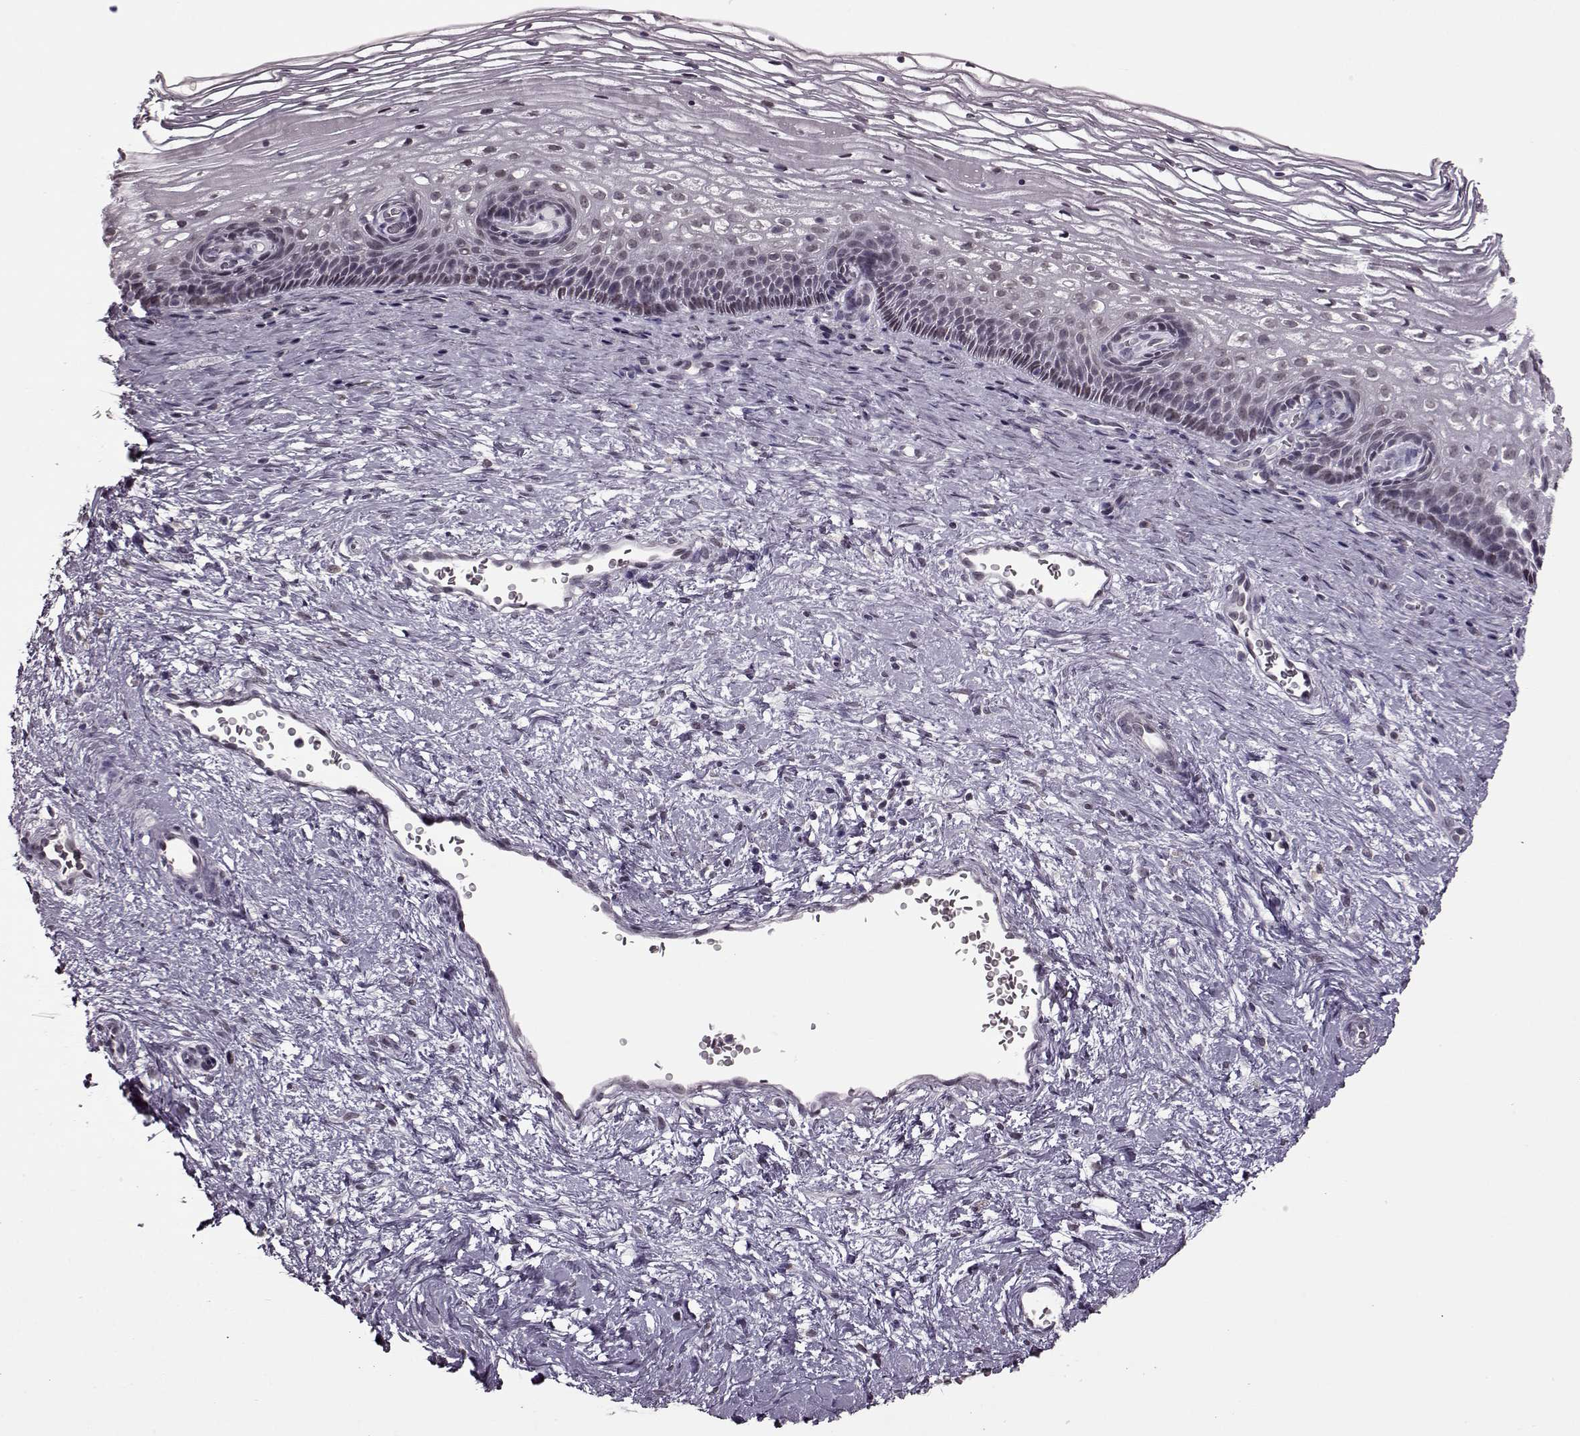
{"staining": {"intensity": "negative", "quantity": "none", "location": "none"}, "tissue": "cervix", "cell_type": "Glandular cells", "image_type": "normal", "snomed": [{"axis": "morphology", "description": "Normal tissue, NOS"}, {"axis": "topography", "description": "Cervix"}], "caption": "This is a image of immunohistochemistry (IHC) staining of unremarkable cervix, which shows no expression in glandular cells.", "gene": "STX1A", "patient": {"sex": "female", "age": 34}}